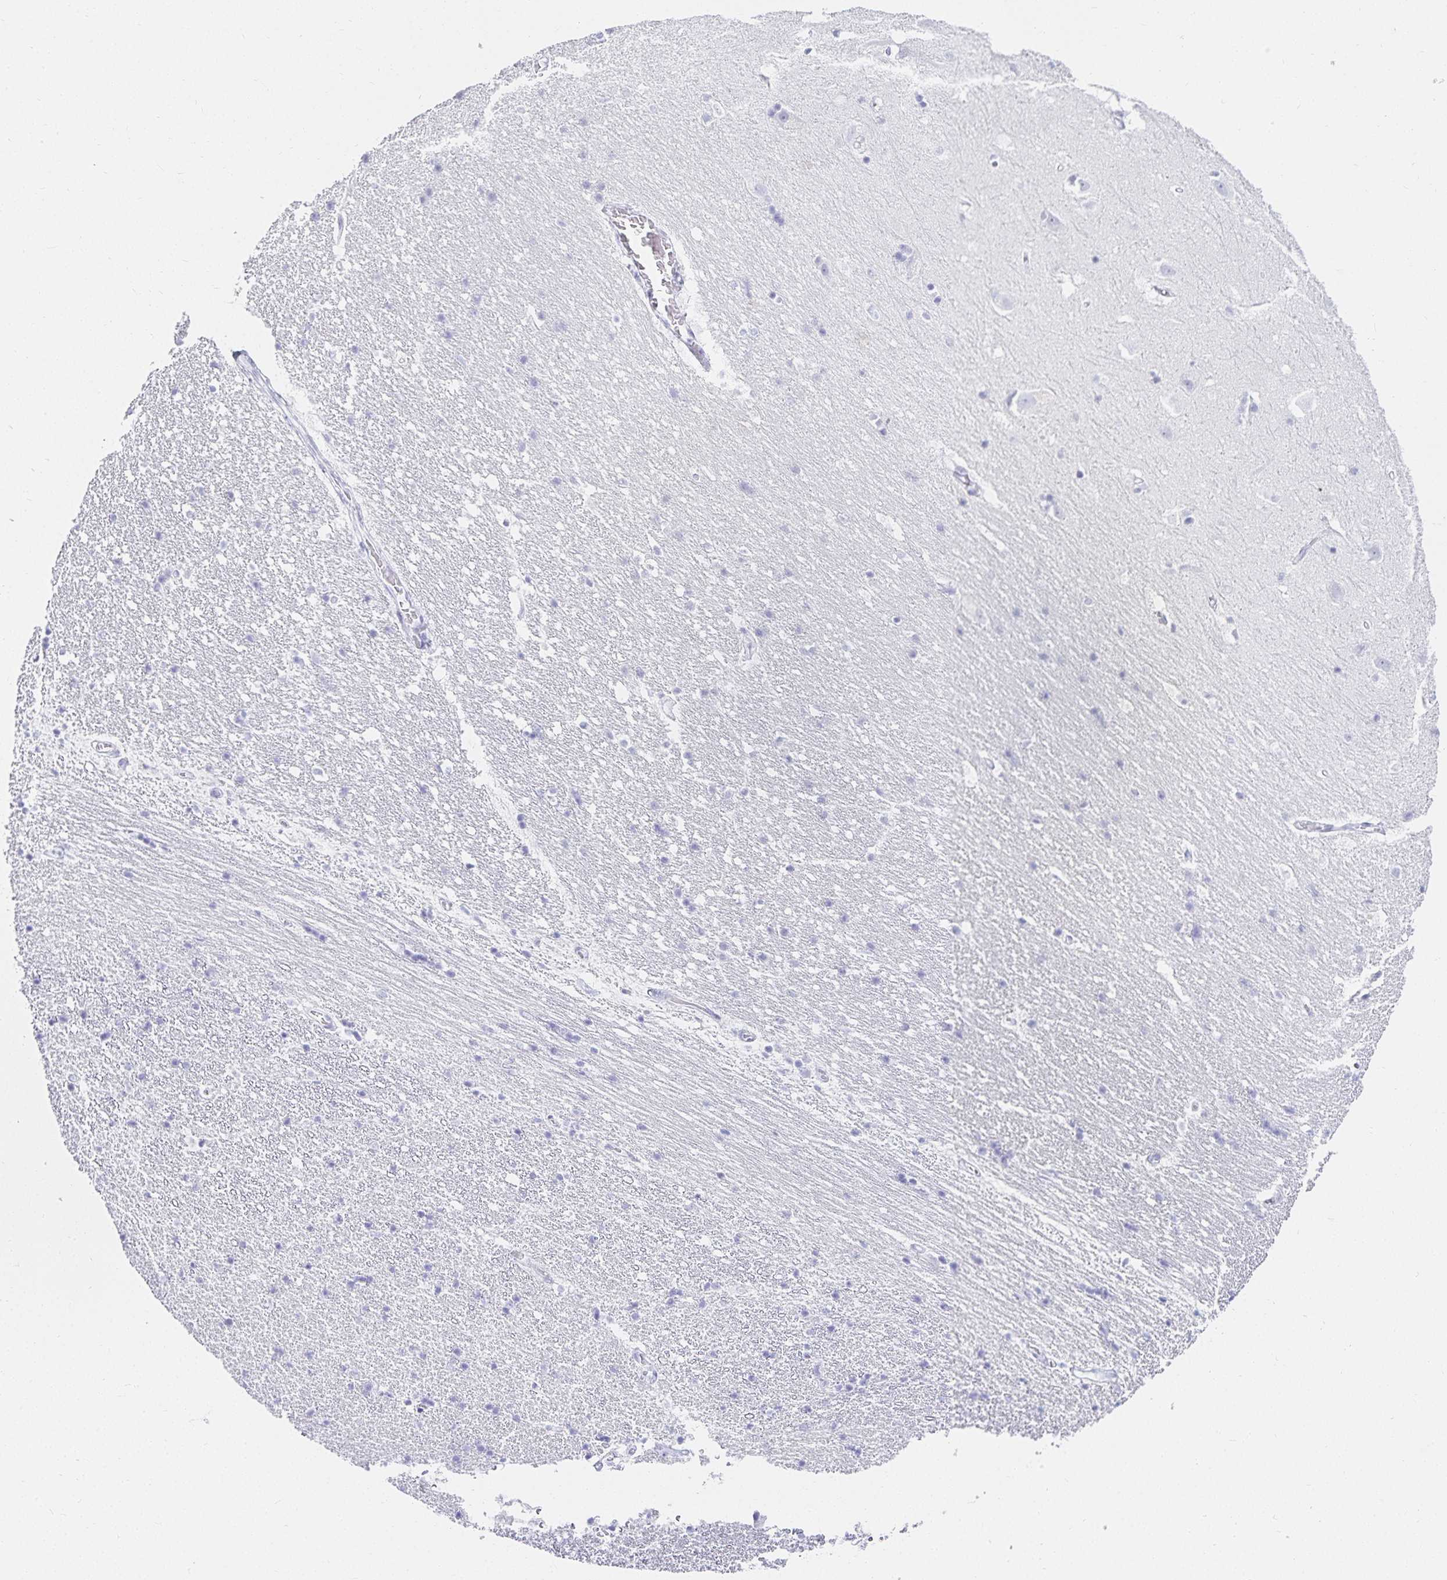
{"staining": {"intensity": "negative", "quantity": "none", "location": "none"}, "tissue": "hippocampus", "cell_type": "Glial cells", "image_type": "normal", "snomed": [{"axis": "morphology", "description": "Normal tissue, NOS"}, {"axis": "topography", "description": "Hippocampus"}], "caption": "Immunohistochemistry photomicrograph of normal hippocampus: hippocampus stained with DAB (3,3'-diaminobenzidine) exhibits no significant protein expression in glial cells.", "gene": "GP2", "patient": {"sex": "male", "age": 63}}